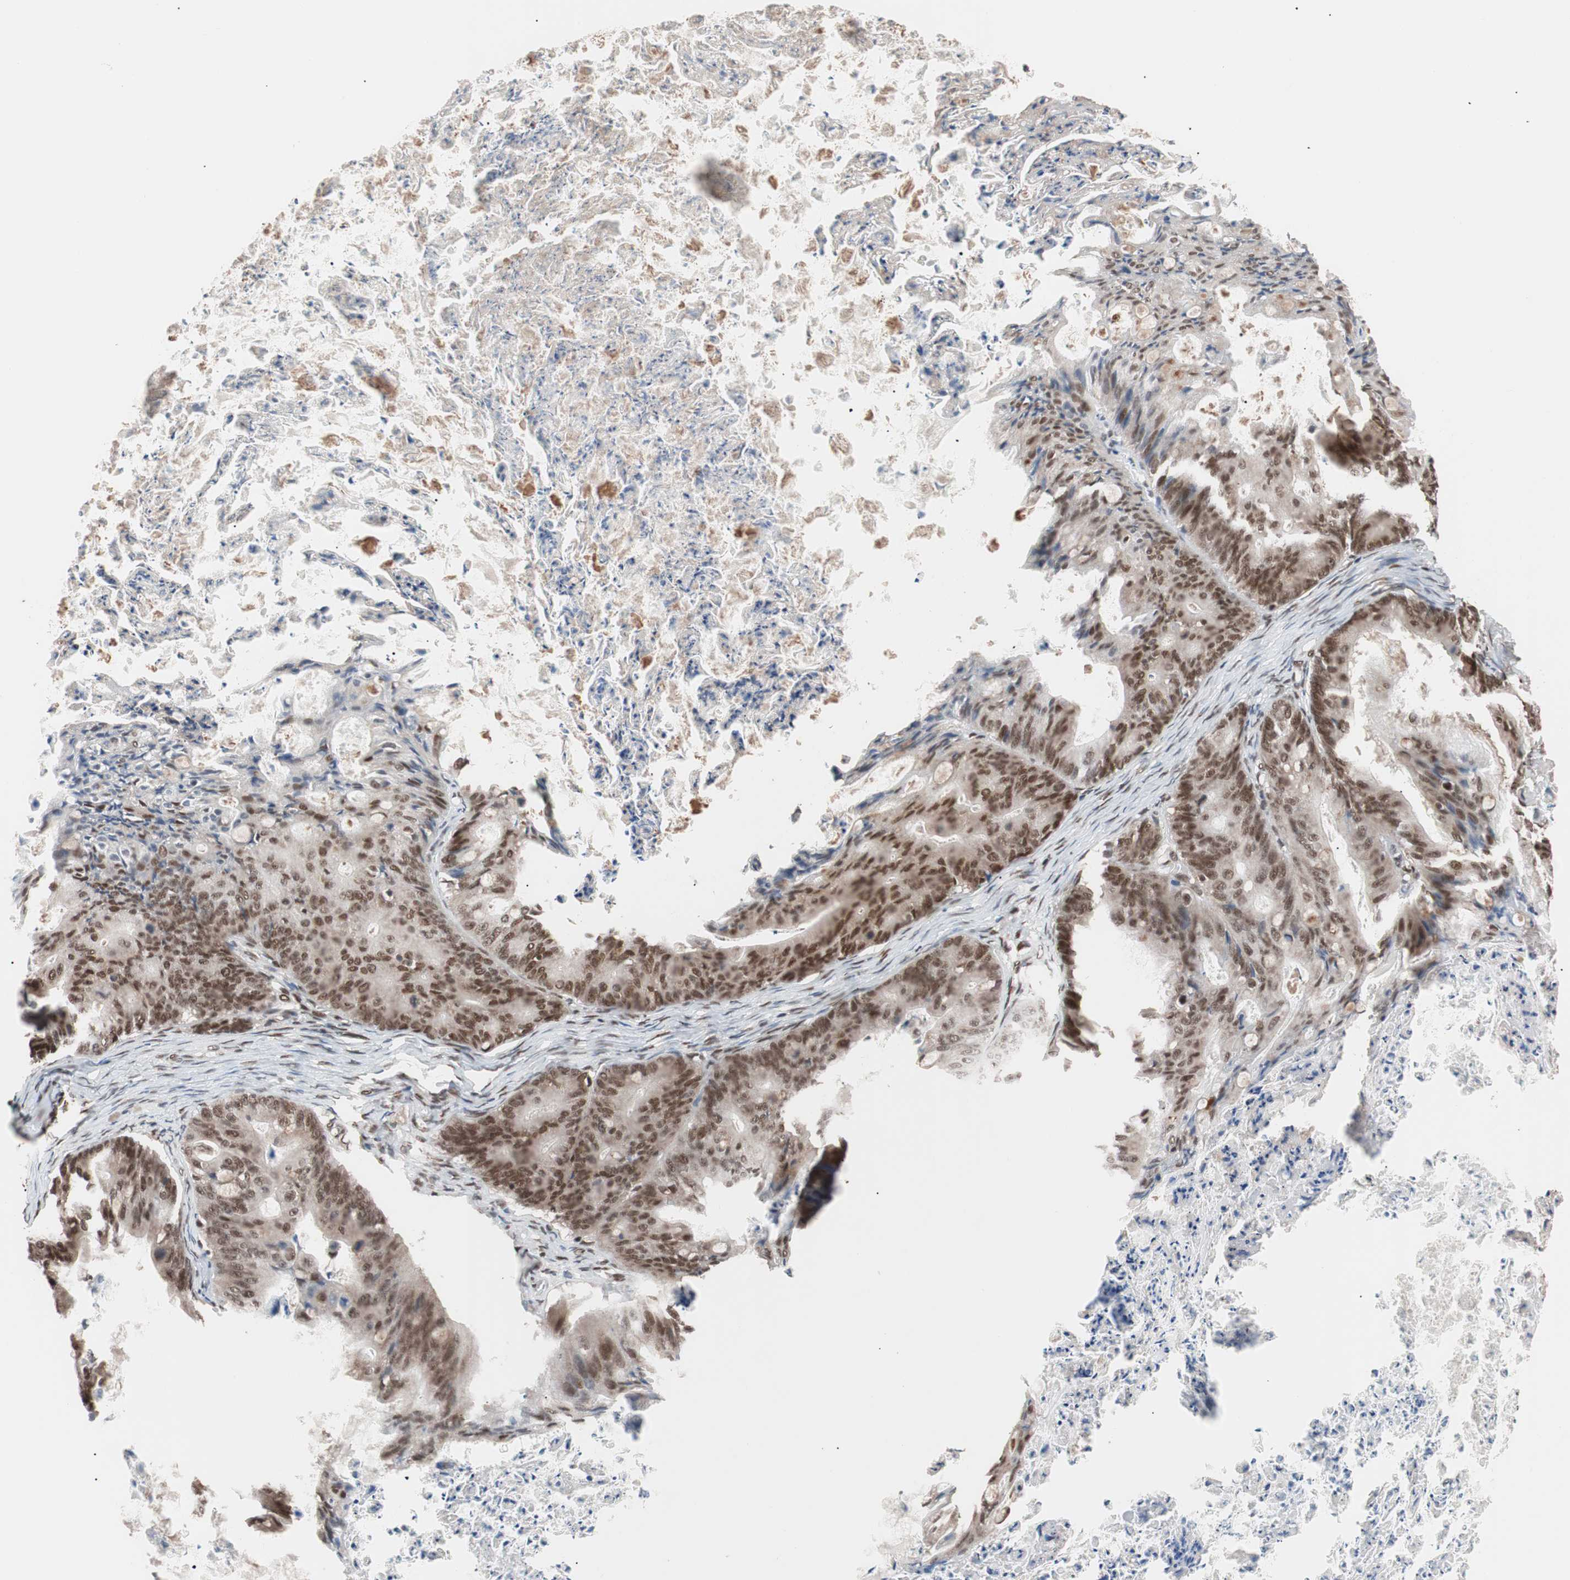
{"staining": {"intensity": "moderate", "quantity": ">75%", "location": "nuclear"}, "tissue": "ovarian cancer", "cell_type": "Tumor cells", "image_type": "cancer", "snomed": [{"axis": "morphology", "description": "Cystadenocarcinoma, mucinous, NOS"}, {"axis": "topography", "description": "Ovary"}], "caption": "This micrograph displays immunohistochemistry (IHC) staining of ovarian mucinous cystadenocarcinoma, with medium moderate nuclear positivity in approximately >75% of tumor cells.", "gene": "CHAMP1", "patient": {"sex": "female", "age": 36}}